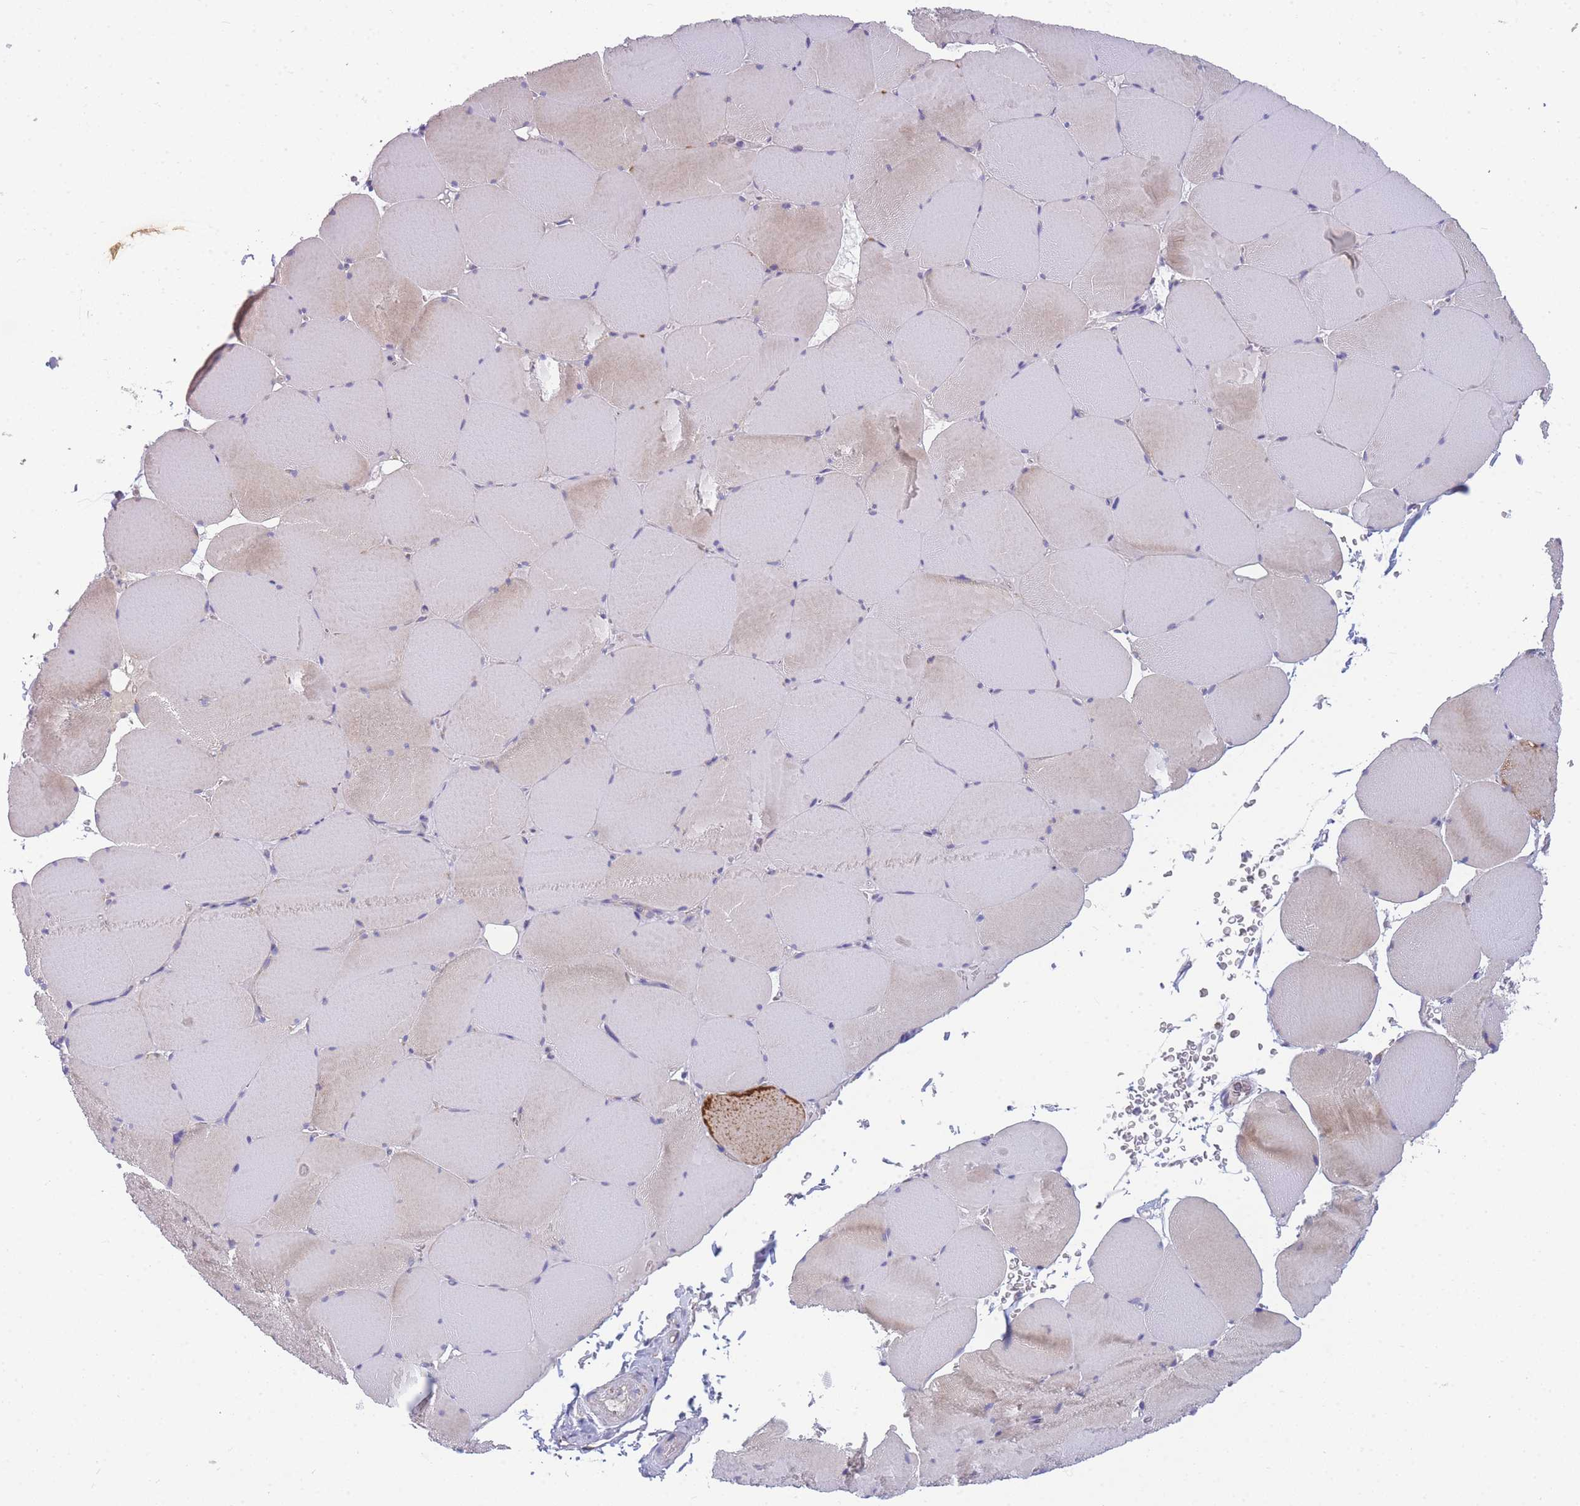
{"staining": {"intensity": "moderate", "quantity": "25%-75%", "location": "cytoplasmic/membranous"}, "tissue": "skeletal muscle", "cell_type": "Myocytes", "image_type": "normal", "snomed": [{"axis": "morphology", "description": "Normal tissue, NOS"}, {"axis": "topography", "description": "Skeletal muscle"}, {"axis": "topography", "description": "Head-Neck"}], "caption": "Moderate cytoplasmic/membranous expression is identified in approximately 25%-75% of myocytes in normal skeletal muscle.", "gene": "MRPS11", "patient": {"sex": "male", "age": 66}}